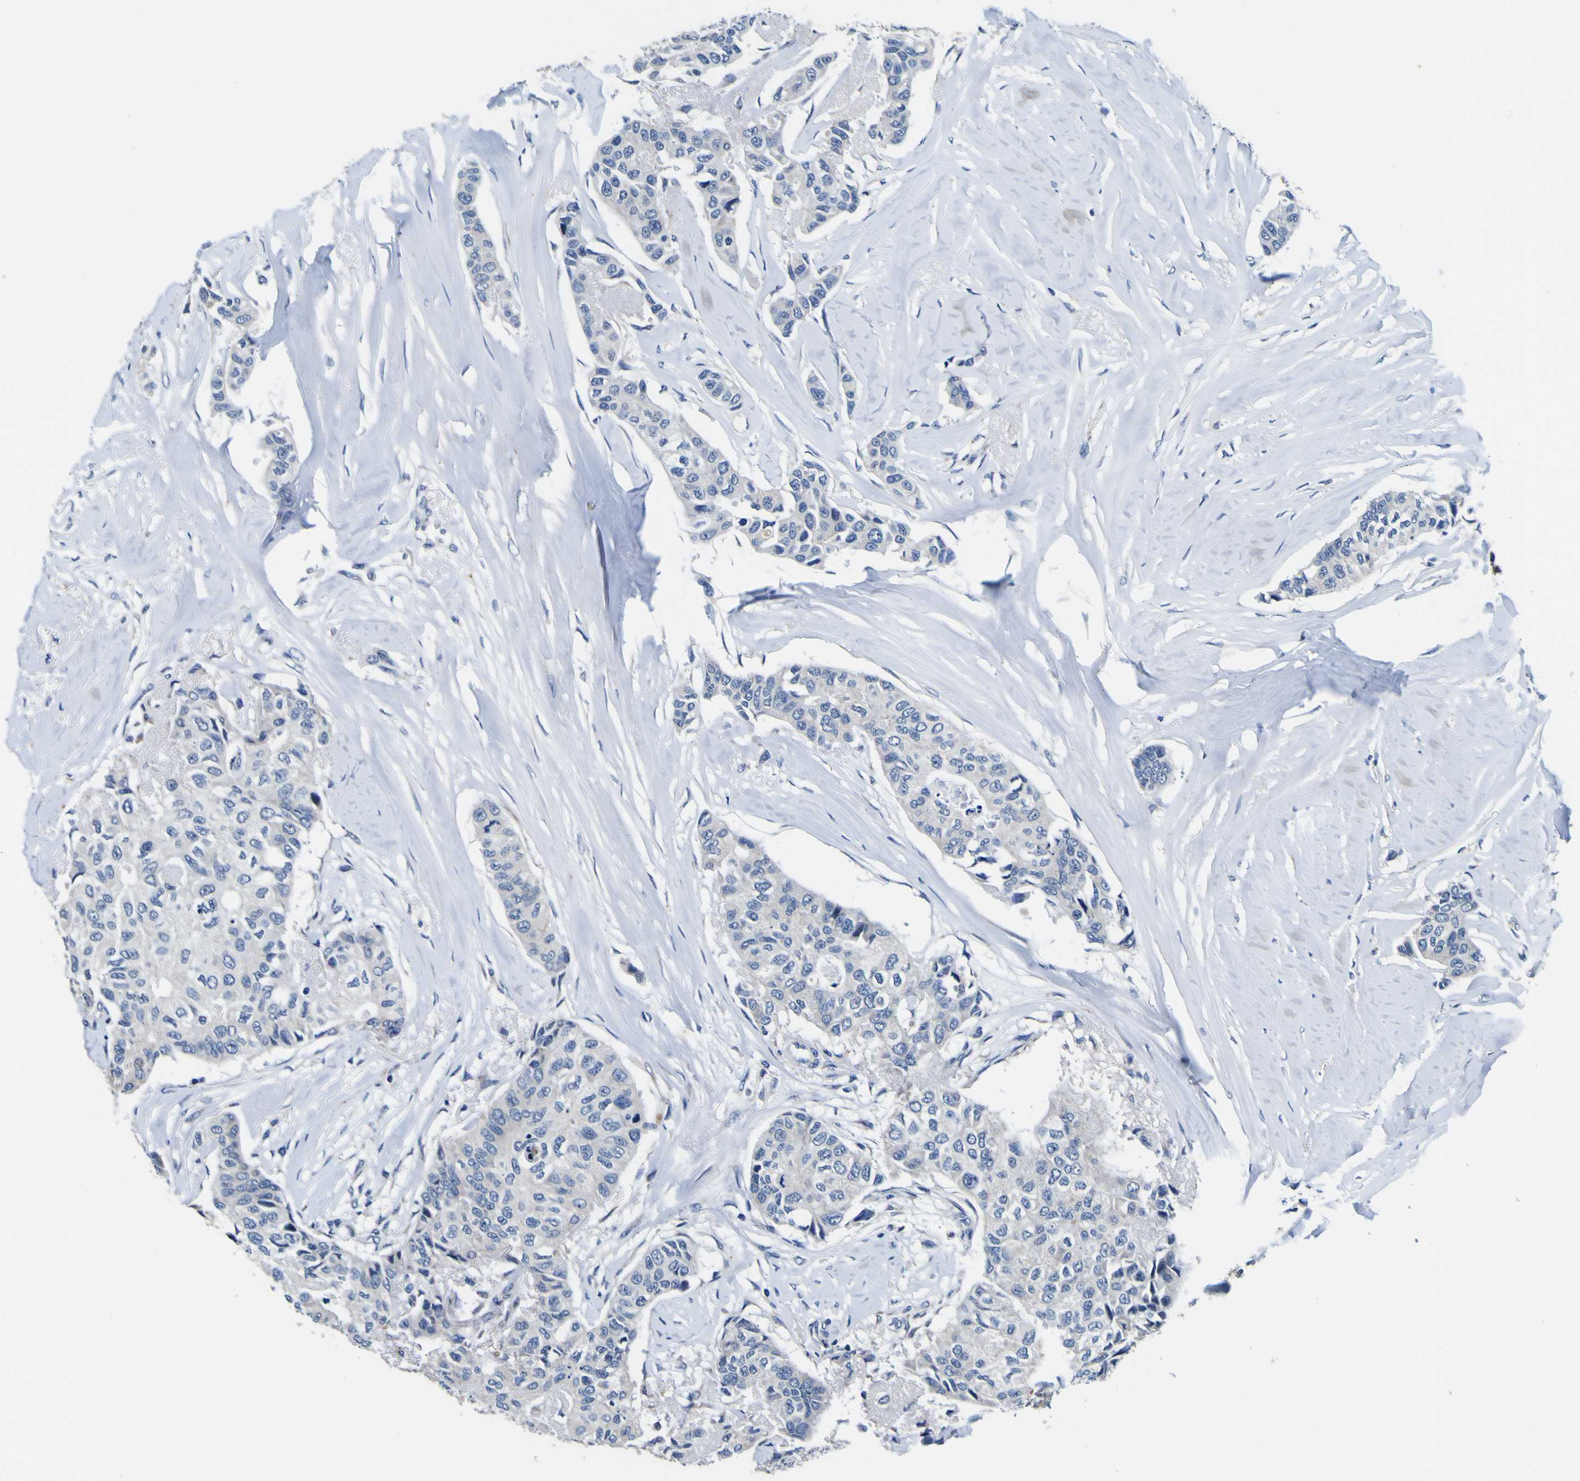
{"staining": {"intensity": "negative", "quantity": "none", "location": "none"}, "tissue": "breast cancer", "cell_type": "Tumor cells", "image_type": "cancer", "snomed": [{"axis": "morphology", "description": "Duct carcinoma"}, {"axis": "topography", "description": "Breast"}], "caption": "Immunohistochemistry photomicrograph of human invasive ductal carcinoma (breast) stained for a protein (brown), which reveals no staining in tumor cells.", "gene": "AGAP3", "patient": {"sex": "female", "age": 80}}